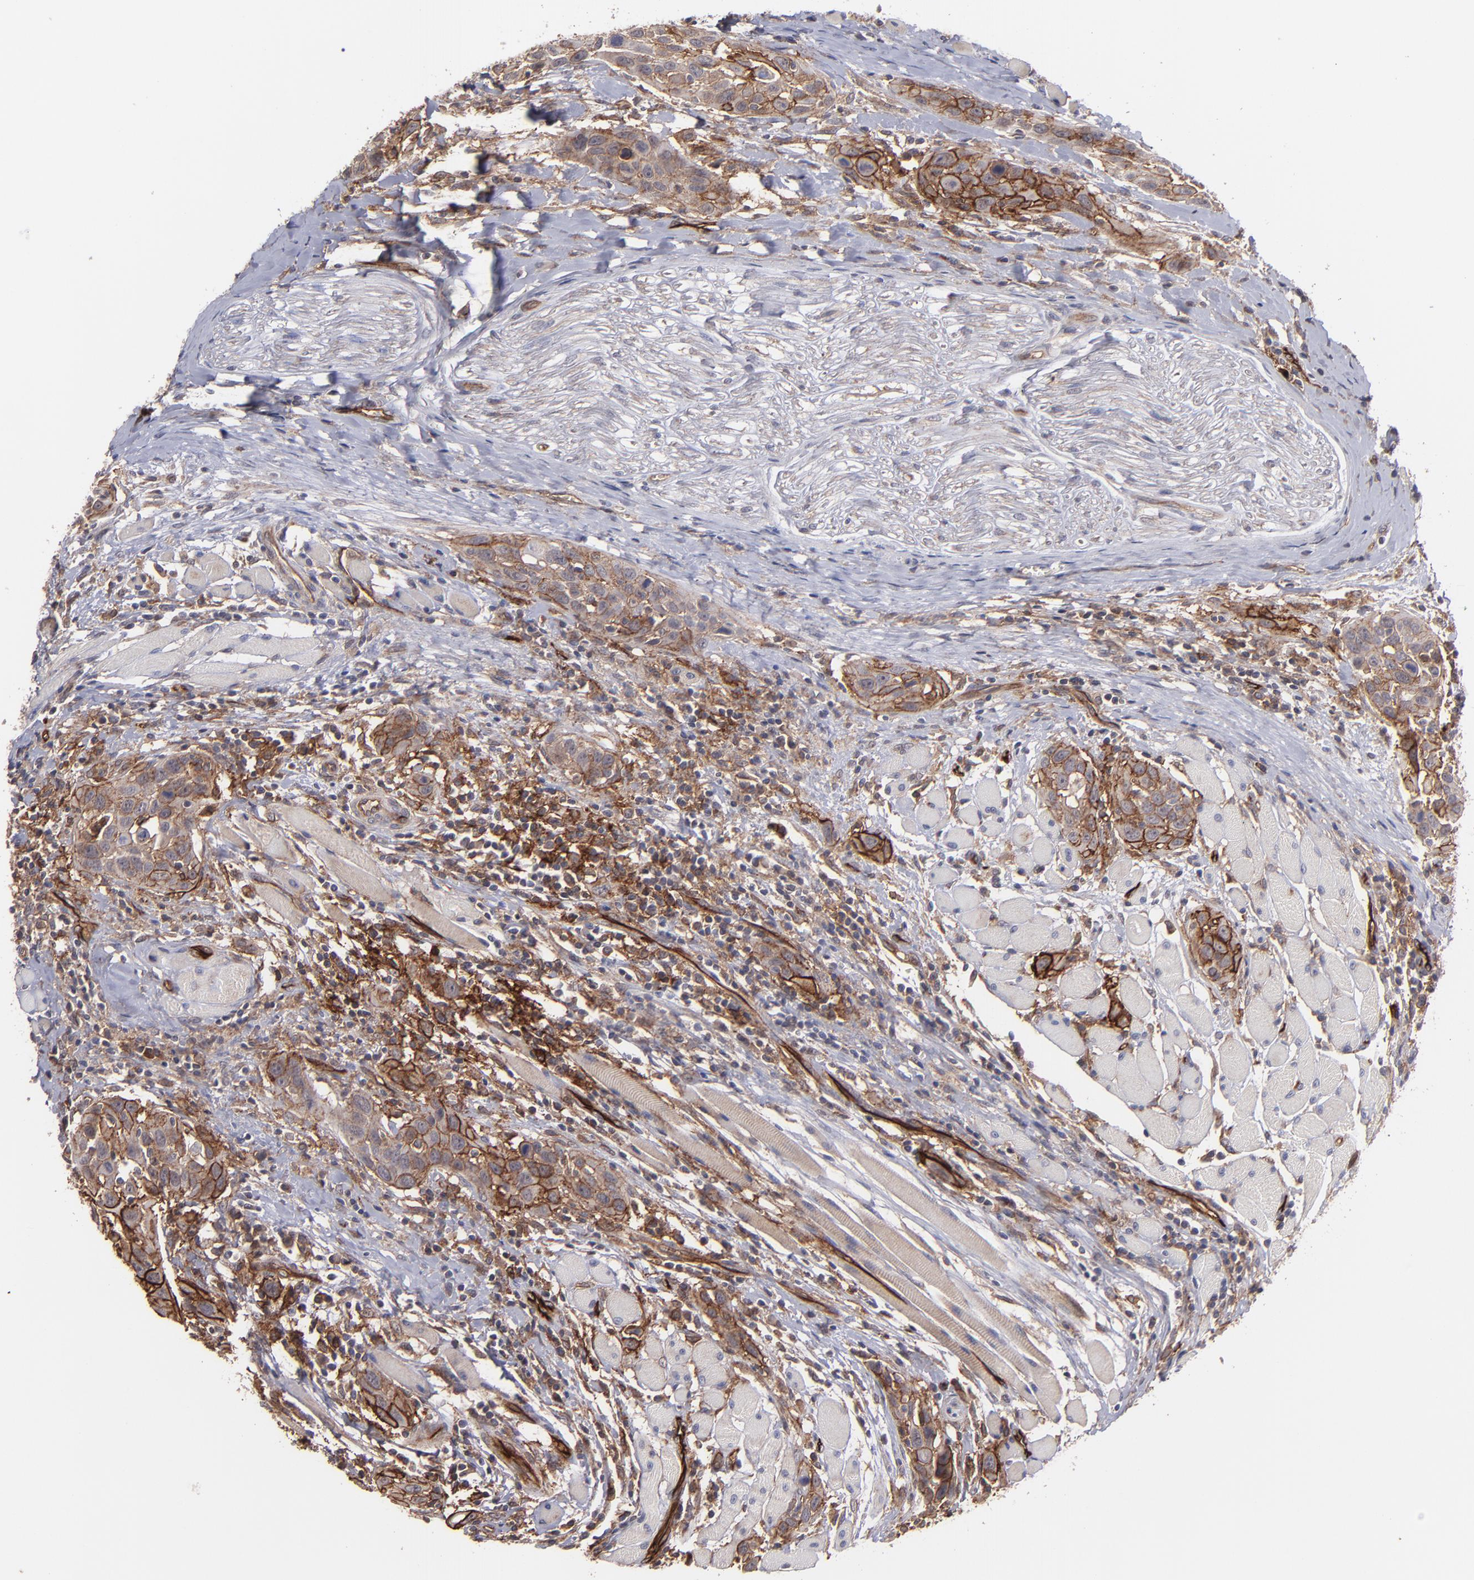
{"staining": {"intensity": "moderate", "quantity": "25%-75%", "location": "cytoplasmic/membranous"}, "tissue": "head and neck cancer", "cell_type": "Tumor cells", "image_type": "cancer", "snomed": [{"axis": "morphology", "description": "Squamous cell carcinoma, NOS"}, {"axis": "topography", "description": "Oral tissue"}, {"axis": "topography", "description": "Head-Neck"}], "caption": "A medium amount of moderate cytoplasmic/membranous positivity is identified in approximately 25%-75% of tumor cells in head and neck squamous cell carcinoma tissue. The protein of interest is shown in brown color, while the nuclei are stained blue.", "gene": "ICAM1", "patient": {"sex": "female", "age": 50}}